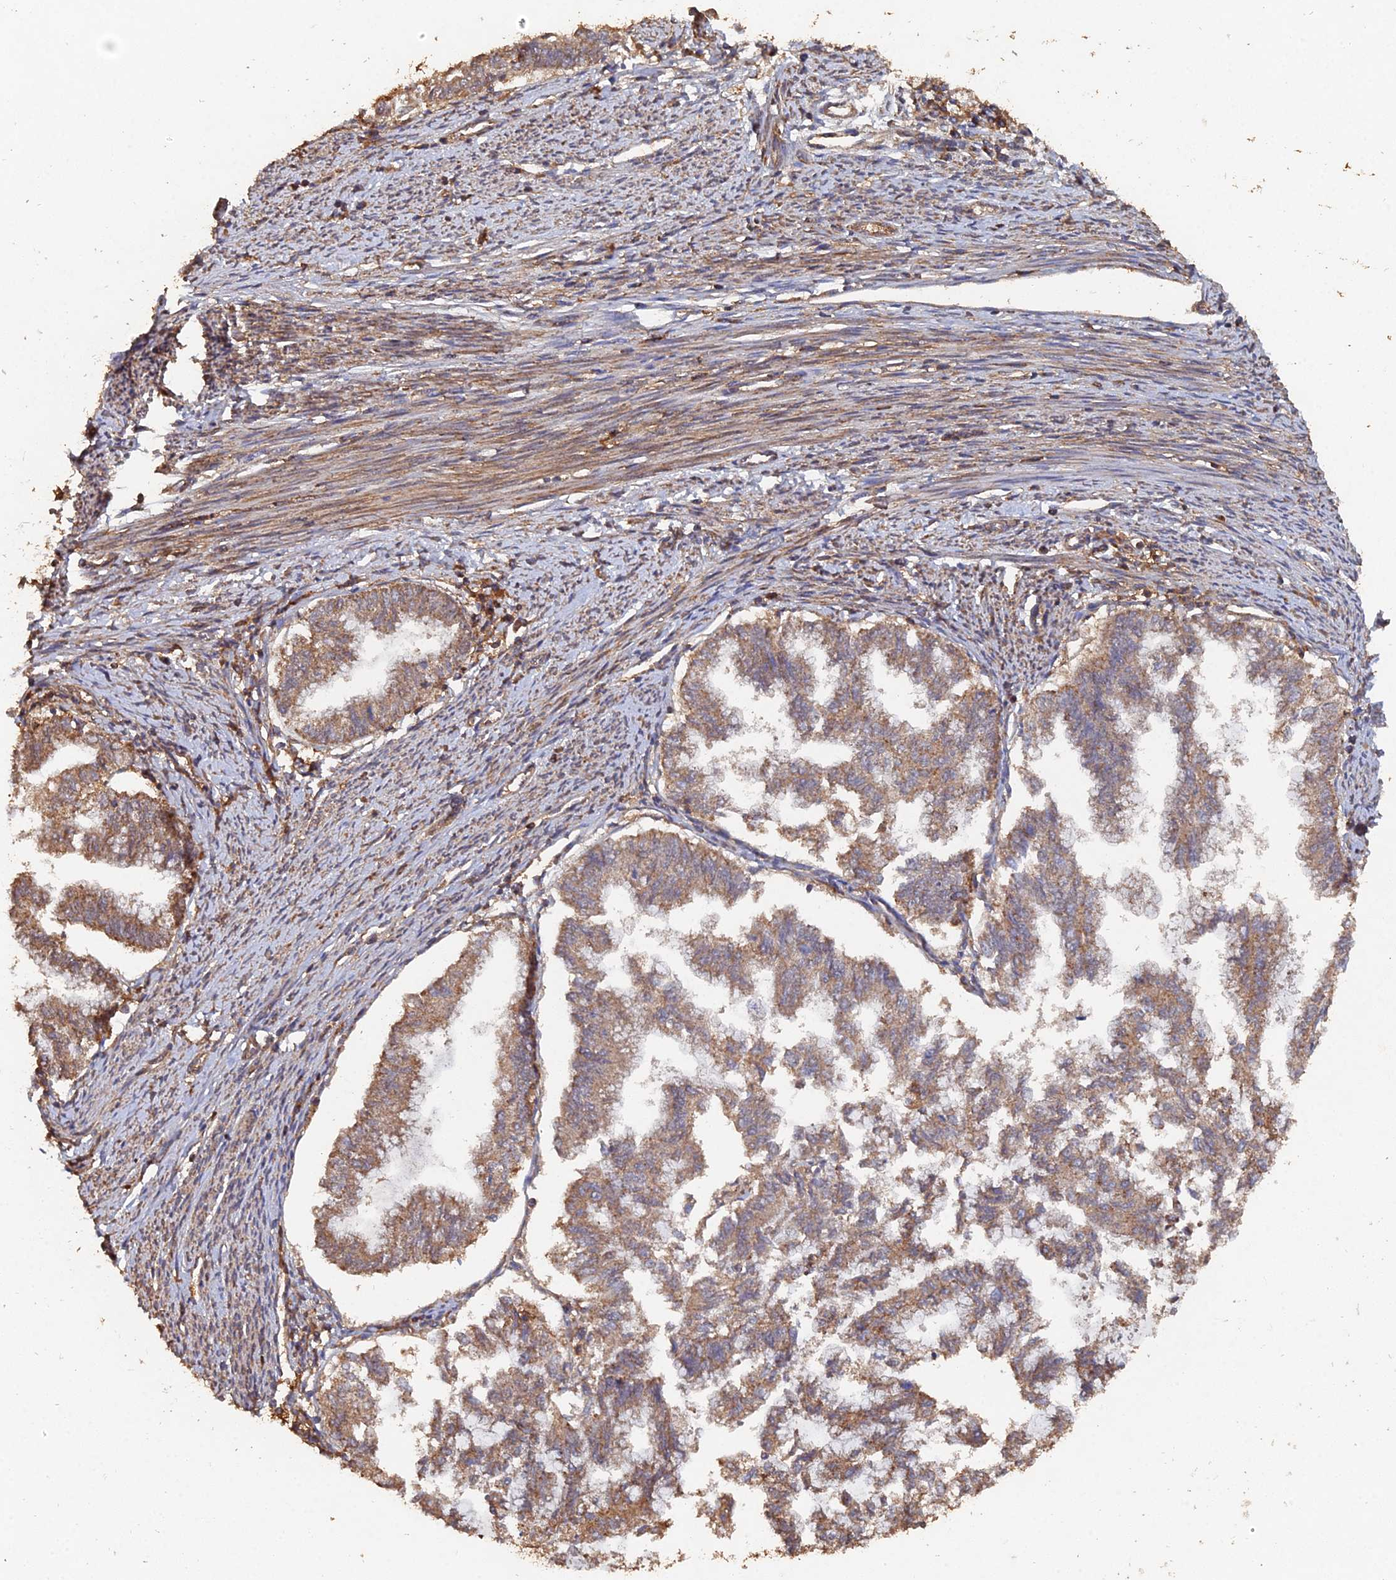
{"staining": {"intensity": "moderate", "quantity": ">75%", "location": "cytoplasmic/membranous"}, "tissue": "endometrial cancer", "cell_type": "Tumor cells", "image_type": "cancer", "snomed": [{"axis": "morphology", "description": "Adenocarcinoma, NOS"}, {"axis": "topography", "description": "Endometrium"}], "caption": "Endometrial cancer stained with DAB IHC exhibits medium levels of moderate cytoplasmic/membranous staining in approximately >75% of tumor cells.", "gene": "SPANXN4", "patient": {"sex": "female", "age": 79}}